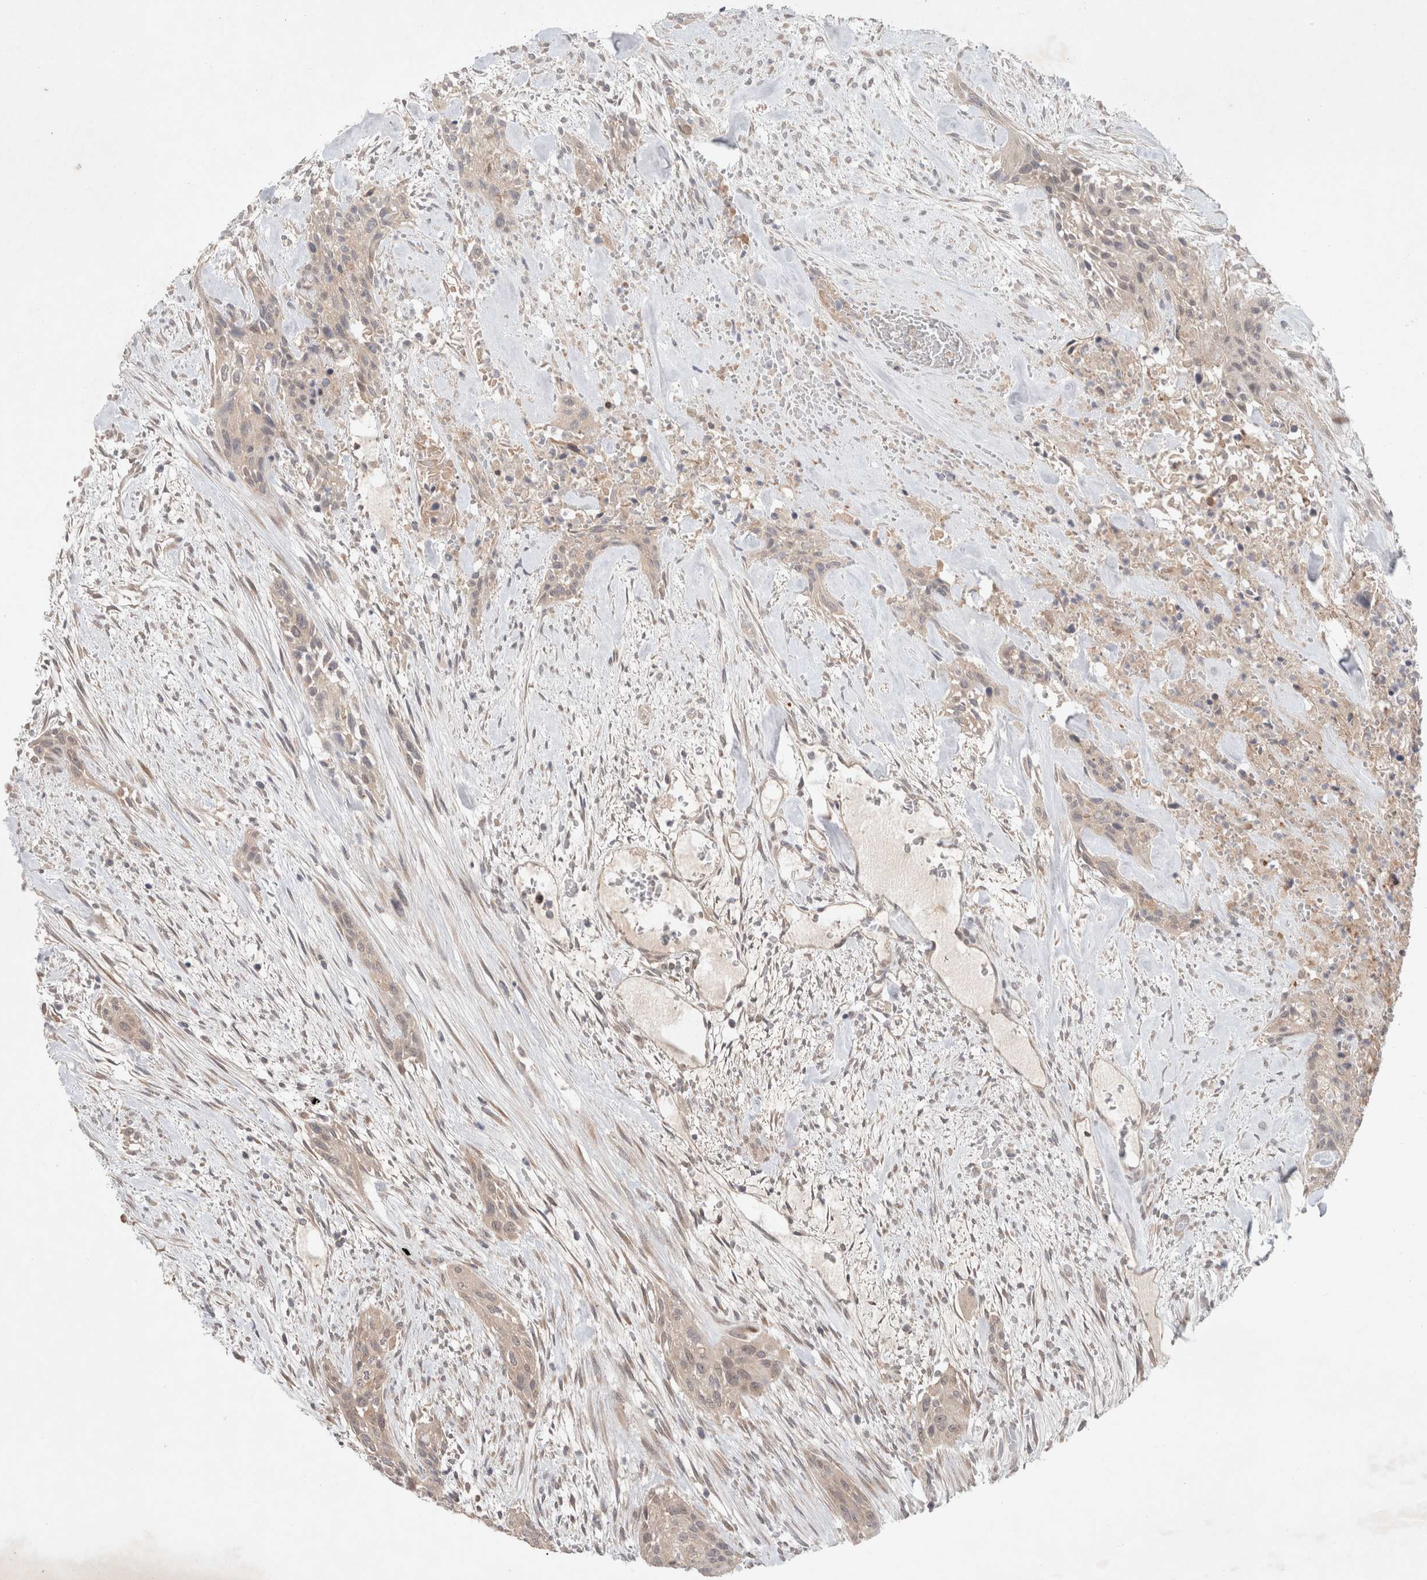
{"staining": {"intensity": "weak", "quantity": "<25%", "location": "cytoplasmic/membranous"}, "tissue": "urothelial cancer", "cell_type": "Tumor cells", "image_type": "cancer", "snomed": [{"axis": "morphology", "description": "Urothelial carcinoma, High grade"}, {"axis": "topography", "description": "Urinary bladder"}], "caption": "Urothelial cancer stained for a protein using immunohistochemistry (IHC) exhibits no expression tumor cells.", "gene": "RASAL2", "patient": {"sex": "male", "age": 35}}